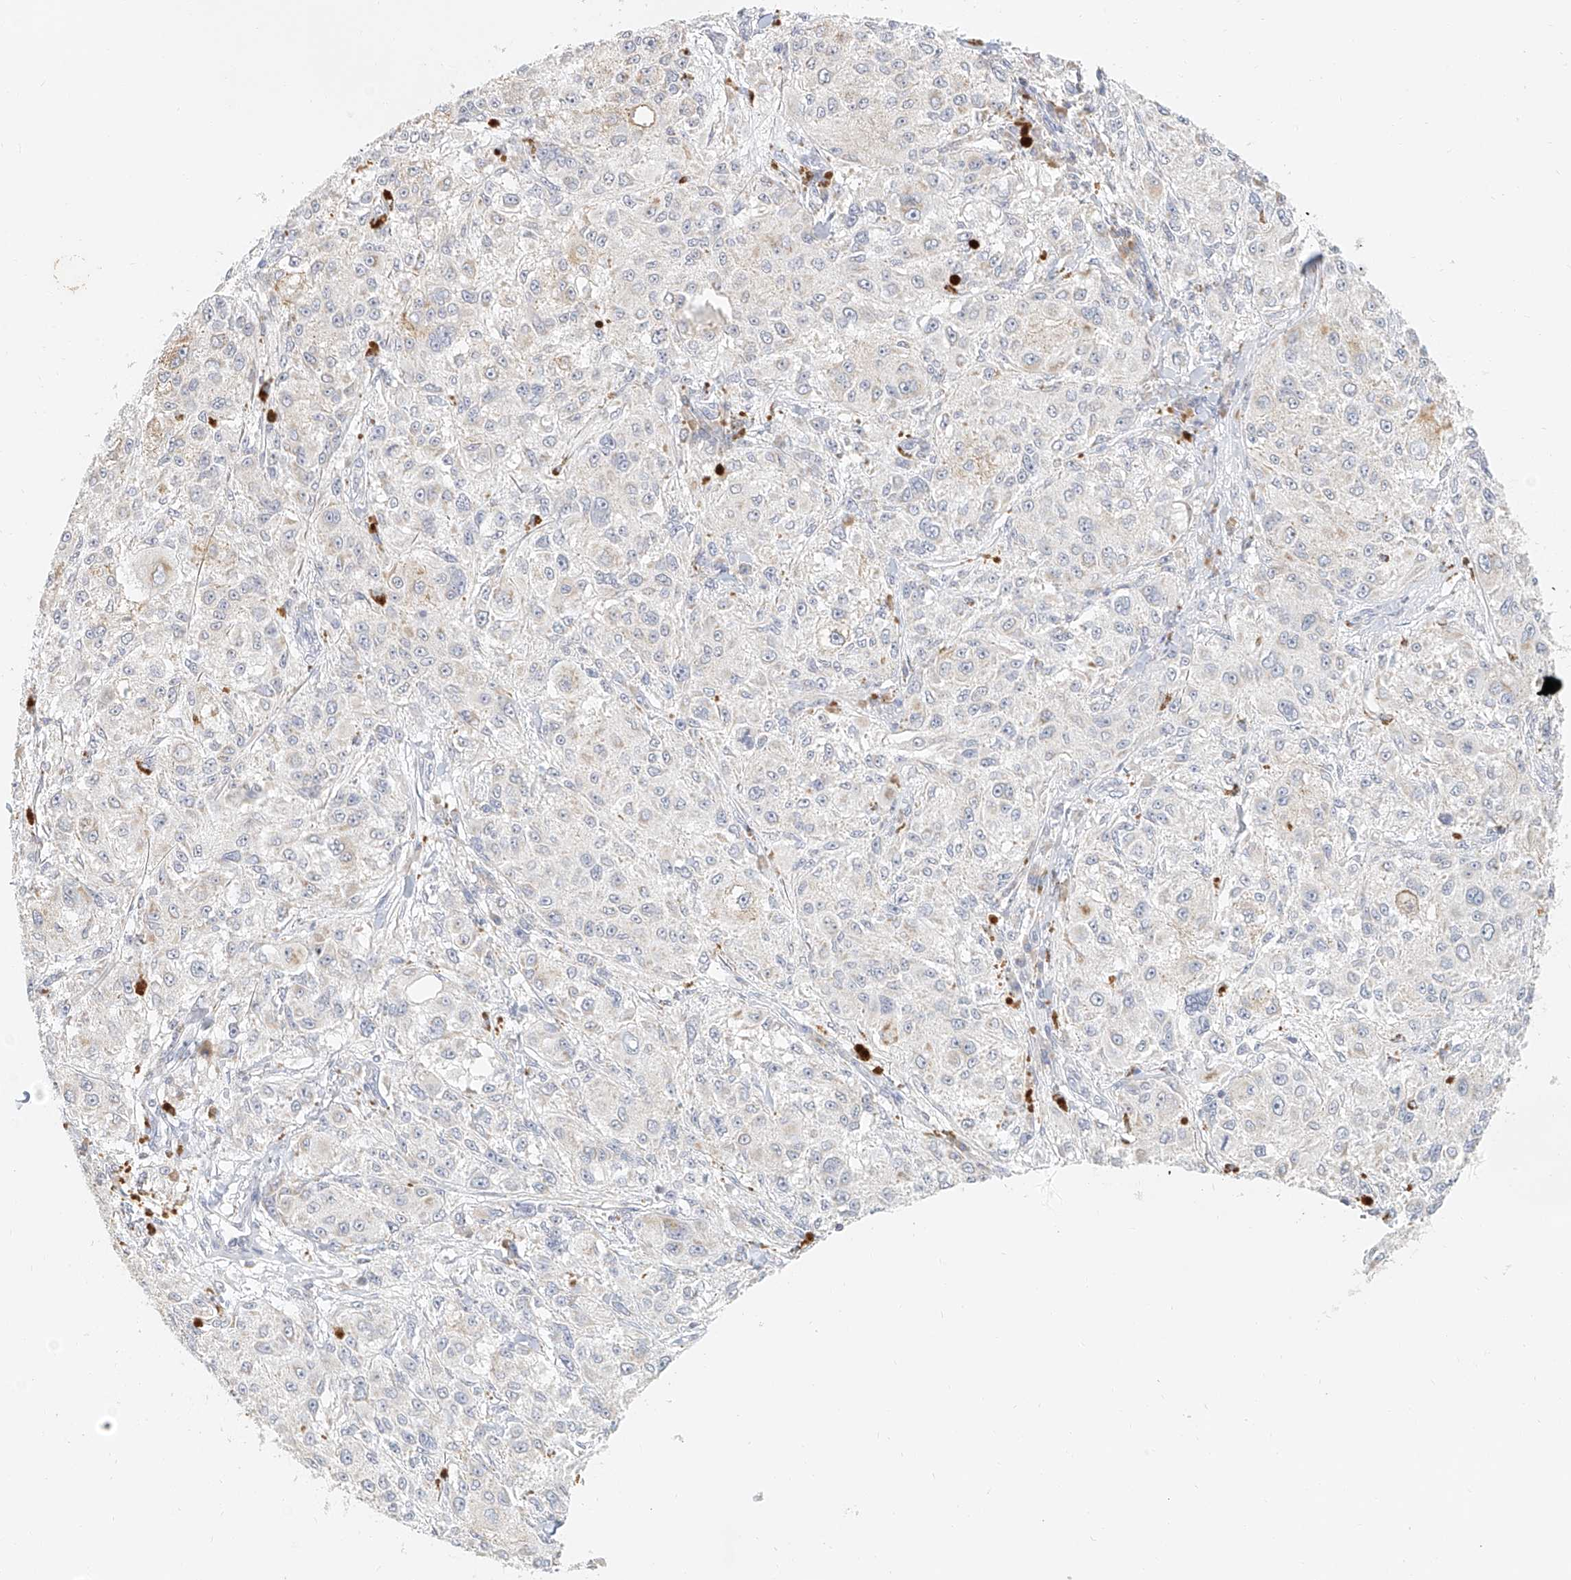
{"staining": {"intensity": "negative", "quantity": "none", "location": "none"}, "tissue": "melanoma", "cell_type": "Tumor cells", "image_type": "cancer", "snomed": [{"axis": "morphology", "description": "Necrosis, NOS"}, {"axis": "morphology", "description": "Malignant melanoma, NOS"}, {"axis": "topography", "description": "Skin"}], "caption": "IHC photomicrograph of neoplastic tissue: human melanoma stained with DAB reveals no significant protein positivity in tumor cells.", "gene": "CXorf58", "patient": {"sex": "female", "age": 87}}